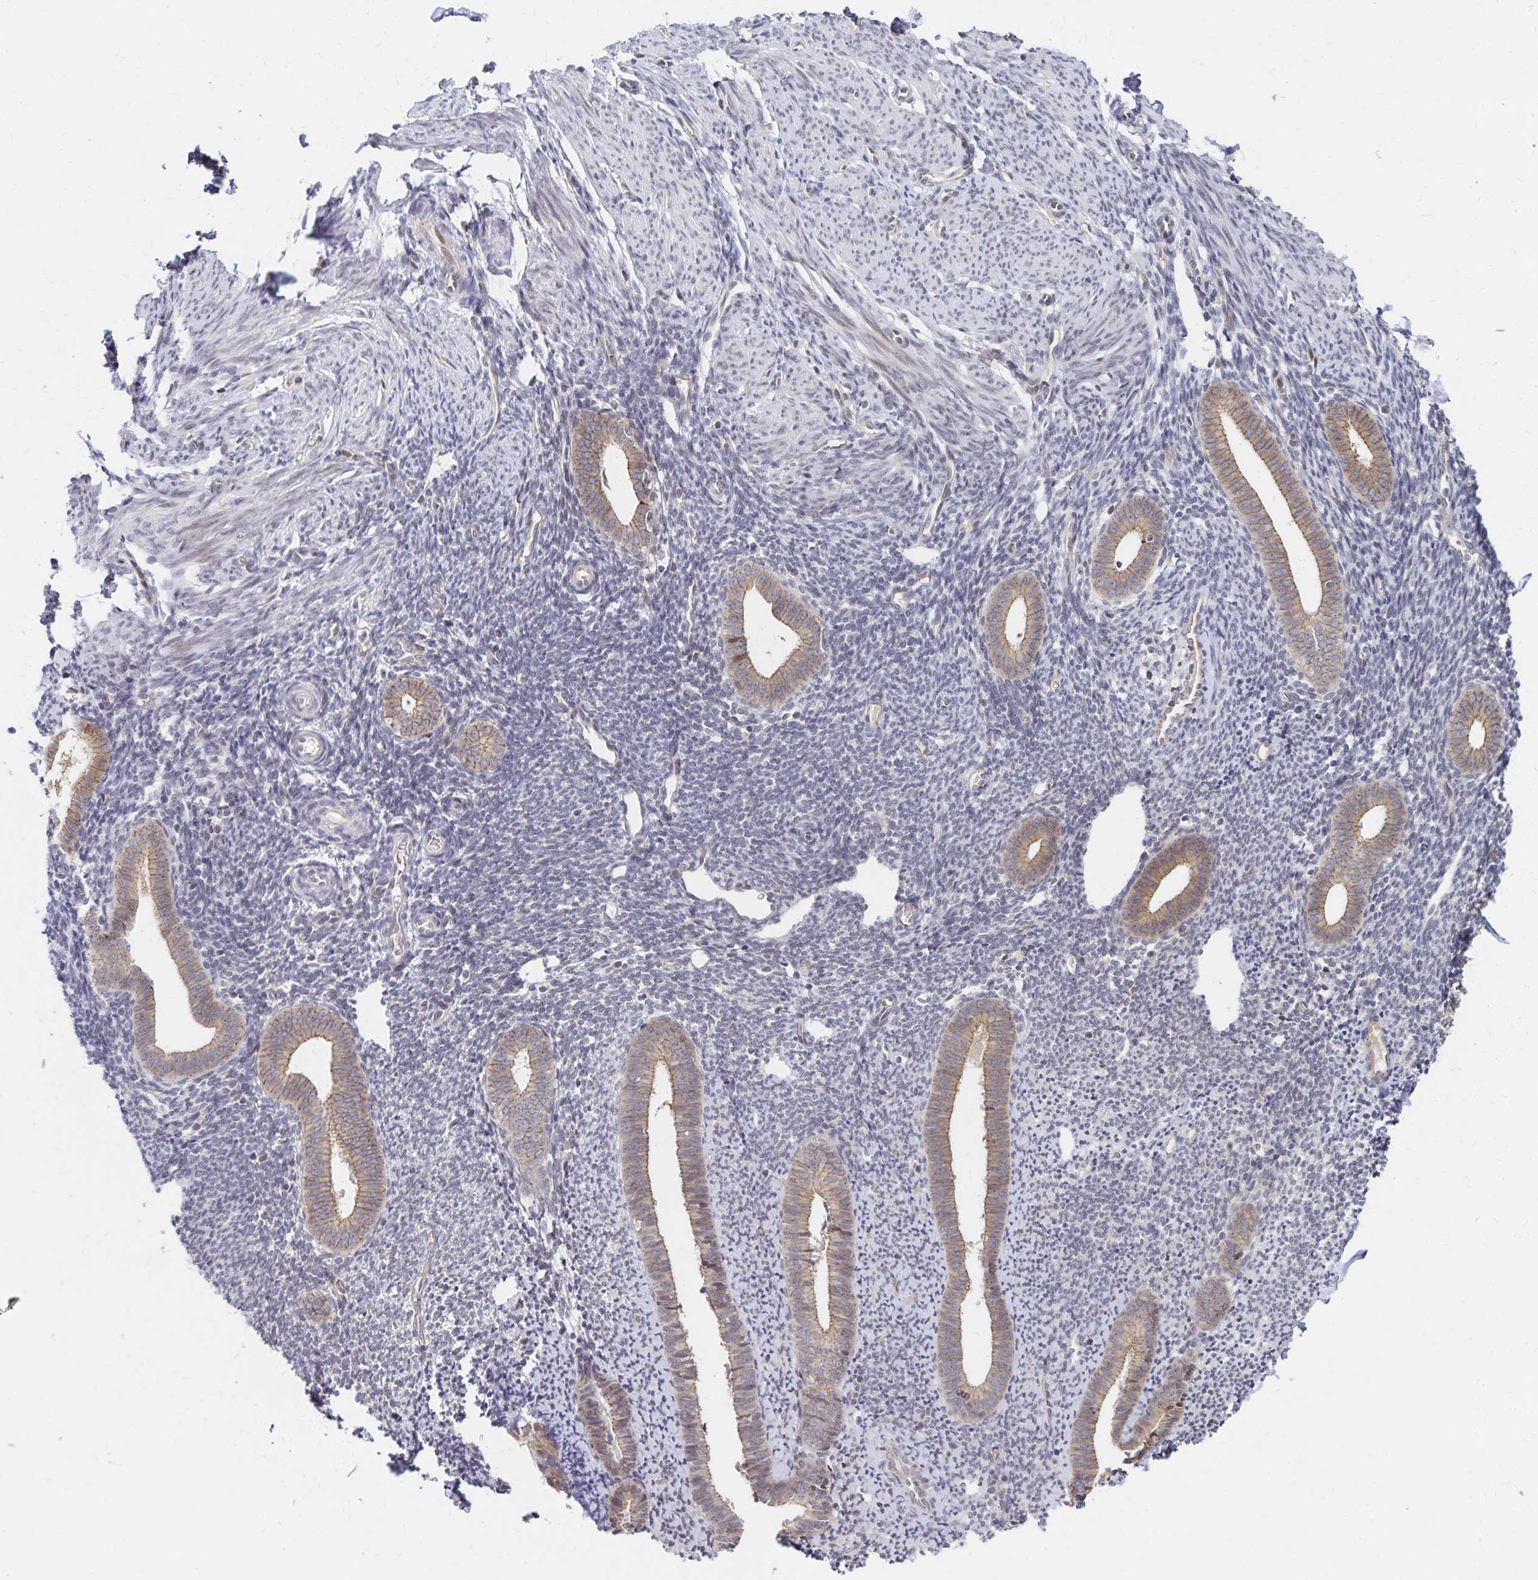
{"staining": {"intensity": "negative", "quantity": "none", "location": "none"}, "tissue": "endometrium", "cell_type": "Cells in endometrial stroma", "image_type": "normal", "snomed": [{"axis": "morphology", "description": "Normal tissue, NOS"}, {"axis": "topography", "description": "Endometrium"}], "caption": "This is an immunohistochemistry micrograph of normal endometrium. There is no staining in cells in endometrial stroma.", "gene": "RAB9B", "patient": {"sex": "female", "age": 39}}